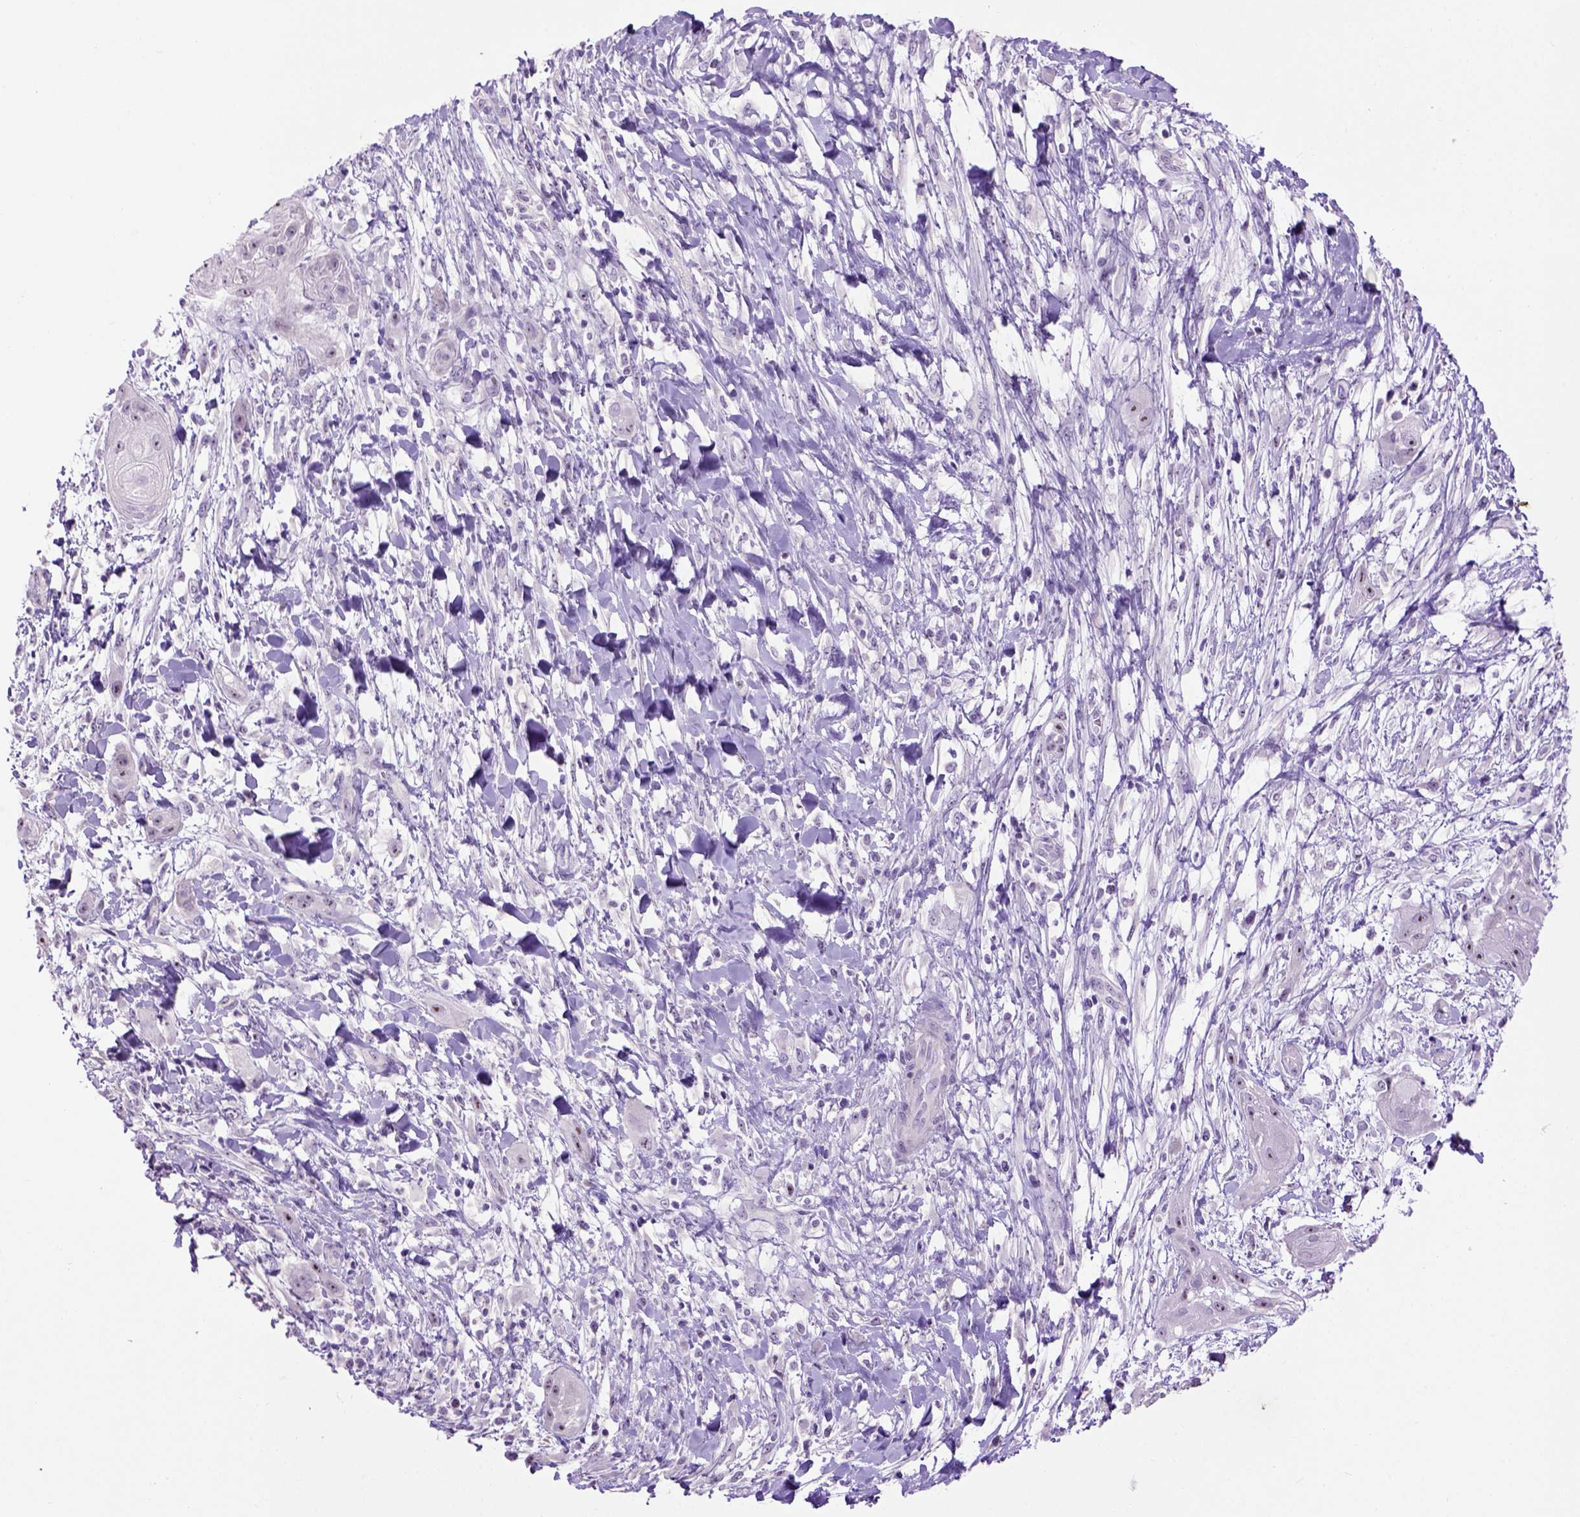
{"staining": {"intensity": "weak", "quantity": "25%-75%", "location": "nuclear"}, "tissue": "skin cancer", "cell_type": "Tumor cells", "image_type": "cancer", "snomed": [{"axis": "morphology", "description": "Squamous cell carcinoma, NOS"}, {"axis": "topography", "description": "Skin"}], "caption": "Immunohistochemical staining of human squamous cell carcinoma (skin) exhibits weak nuclear protein expression in approximately 25%-75% of tumor cells.", "gene": "UTP4", "patient": {"sex": "male", "age": 62}}